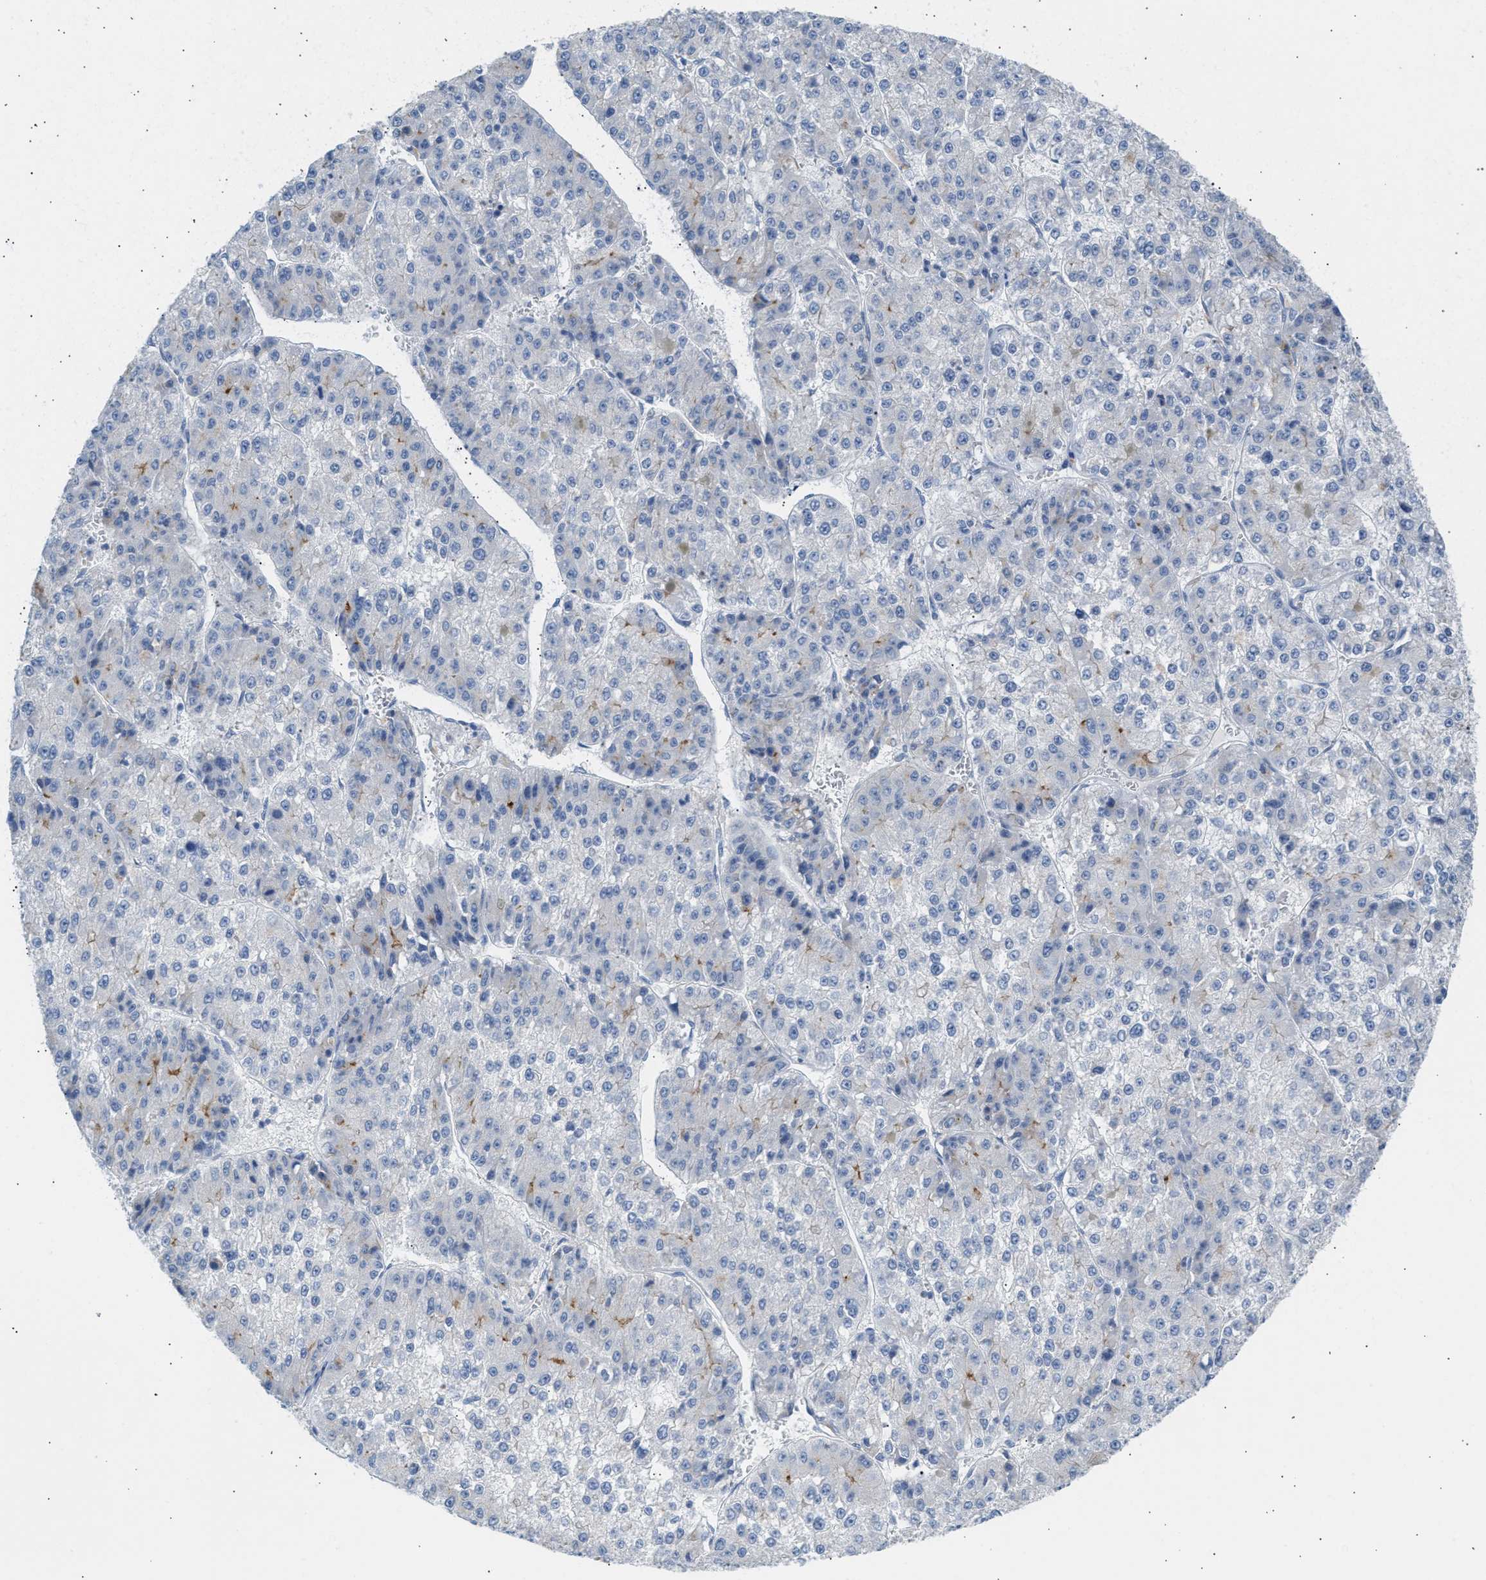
{"staining": {"intensity": "negative", "quantity": "none", "location": "none"}, "tissue": "liver cancer", "cell_type": "Tumor cells", "image_type": "cancer", "snomed": [{"axis": "morphology", "description": "Carcinoma, Hepatocellular, NOS"}, {"axis": "topography", "description": "Liver"}], "caption": "Liver cancer (hepatocellular carcinoma) was stained to show a protein in brown. There is no significant expression in tumor cells. (Stains: DAB (3,3'-diaminobenzidine) immunohistochemistry with hematoxylin counter stain, Microscopy: brightfield microscopy at high magnification).", "gene": "ERBB2", "patient": {"sex": "female", "age": 73}}